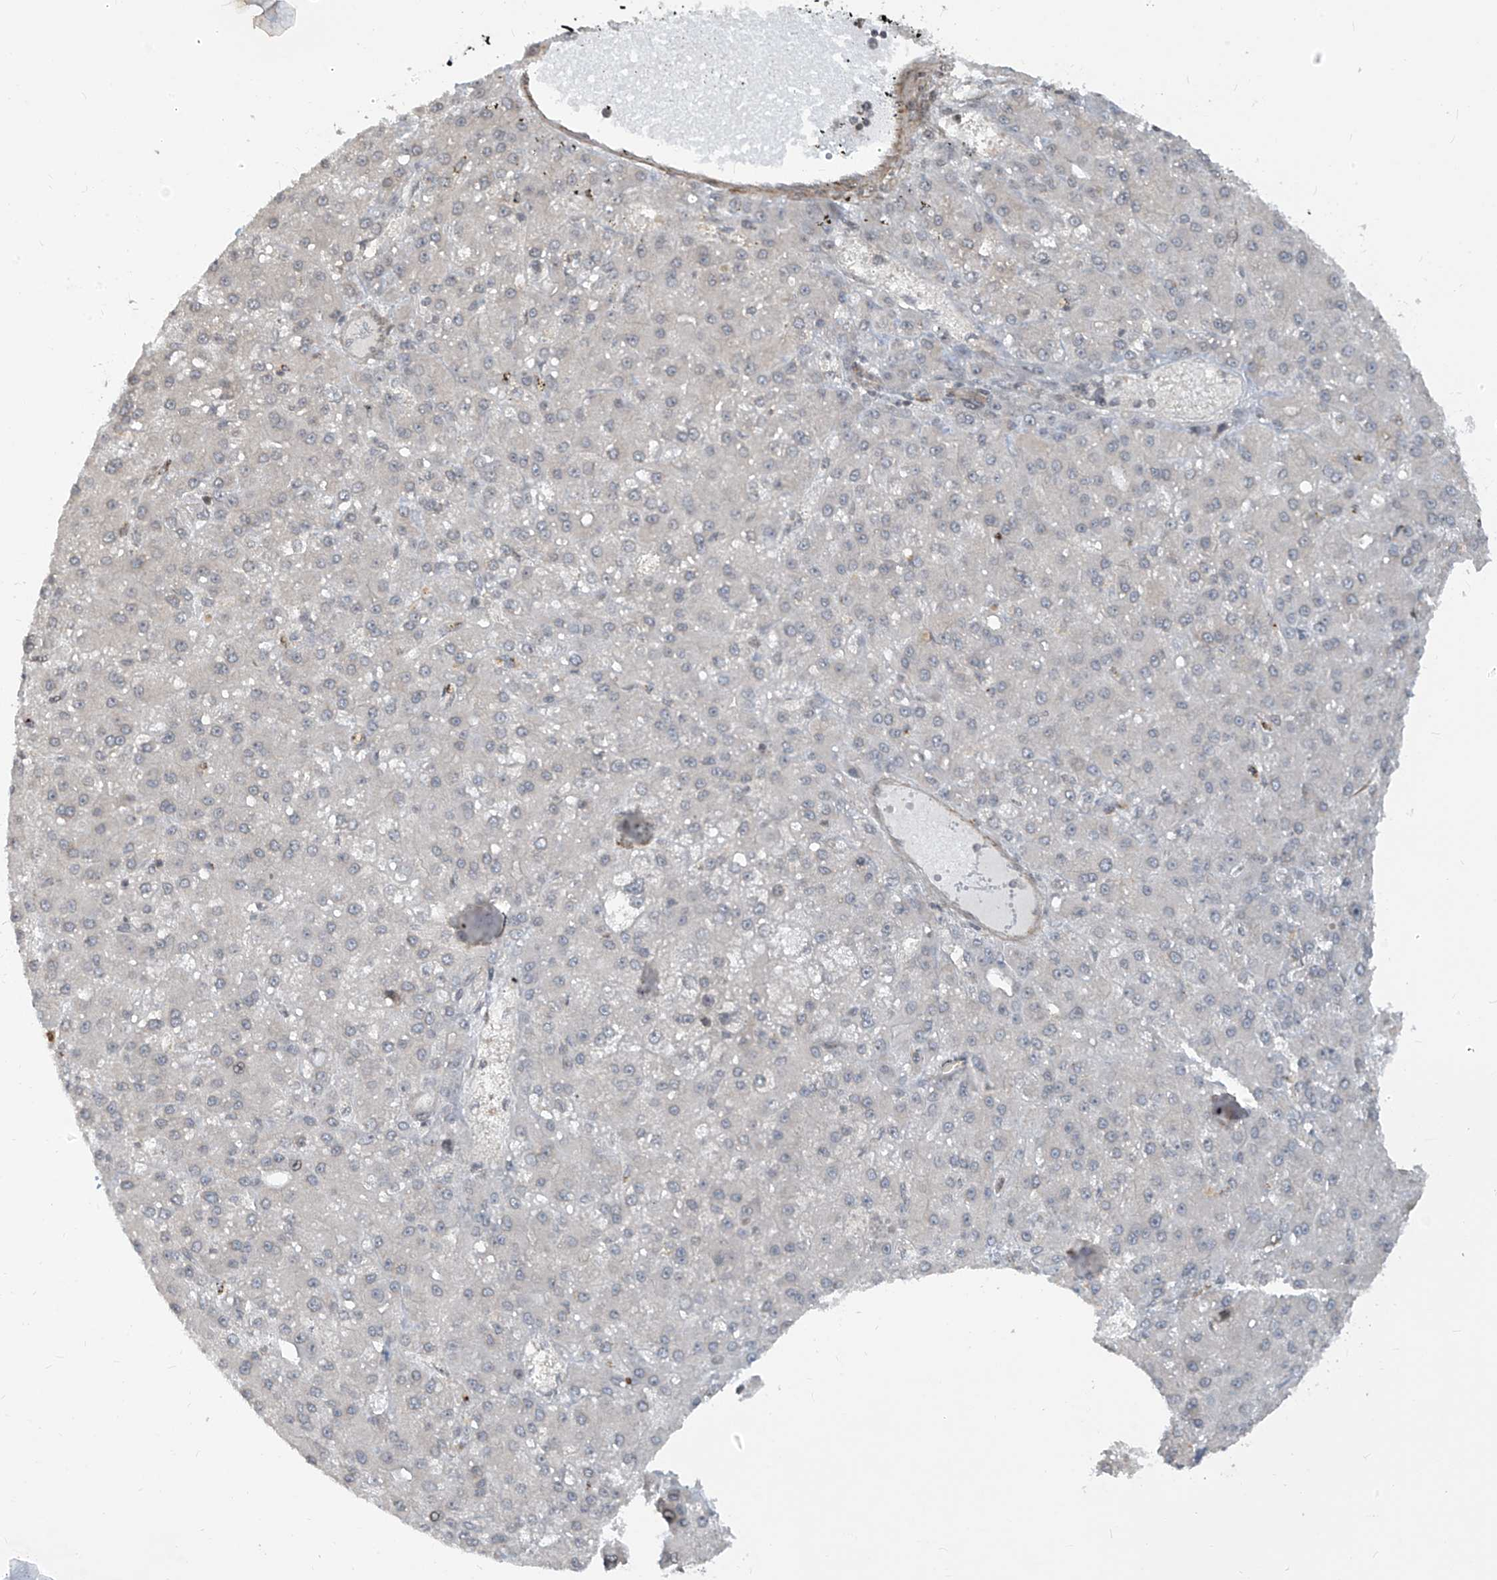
{"staining": {"intensity": "negative", "quantity": "none", "location": "none"}, "tissue": "liver cancer", "cell_type": "Tumor cells", "image_type": "cancer", "snomed": [{"axis": "morphology", "description": "Carcinoma, Hepatocellular, NOS"}, {"axis": "topography", "description": "Liver"}], "caption": "An image of liver cancer (hepatocellular carcinoma) stained for a protein exhibits no brown staining in tumor cells.", "gene": "METAP1D", "patient": {"sex": "male", "age": 67}}